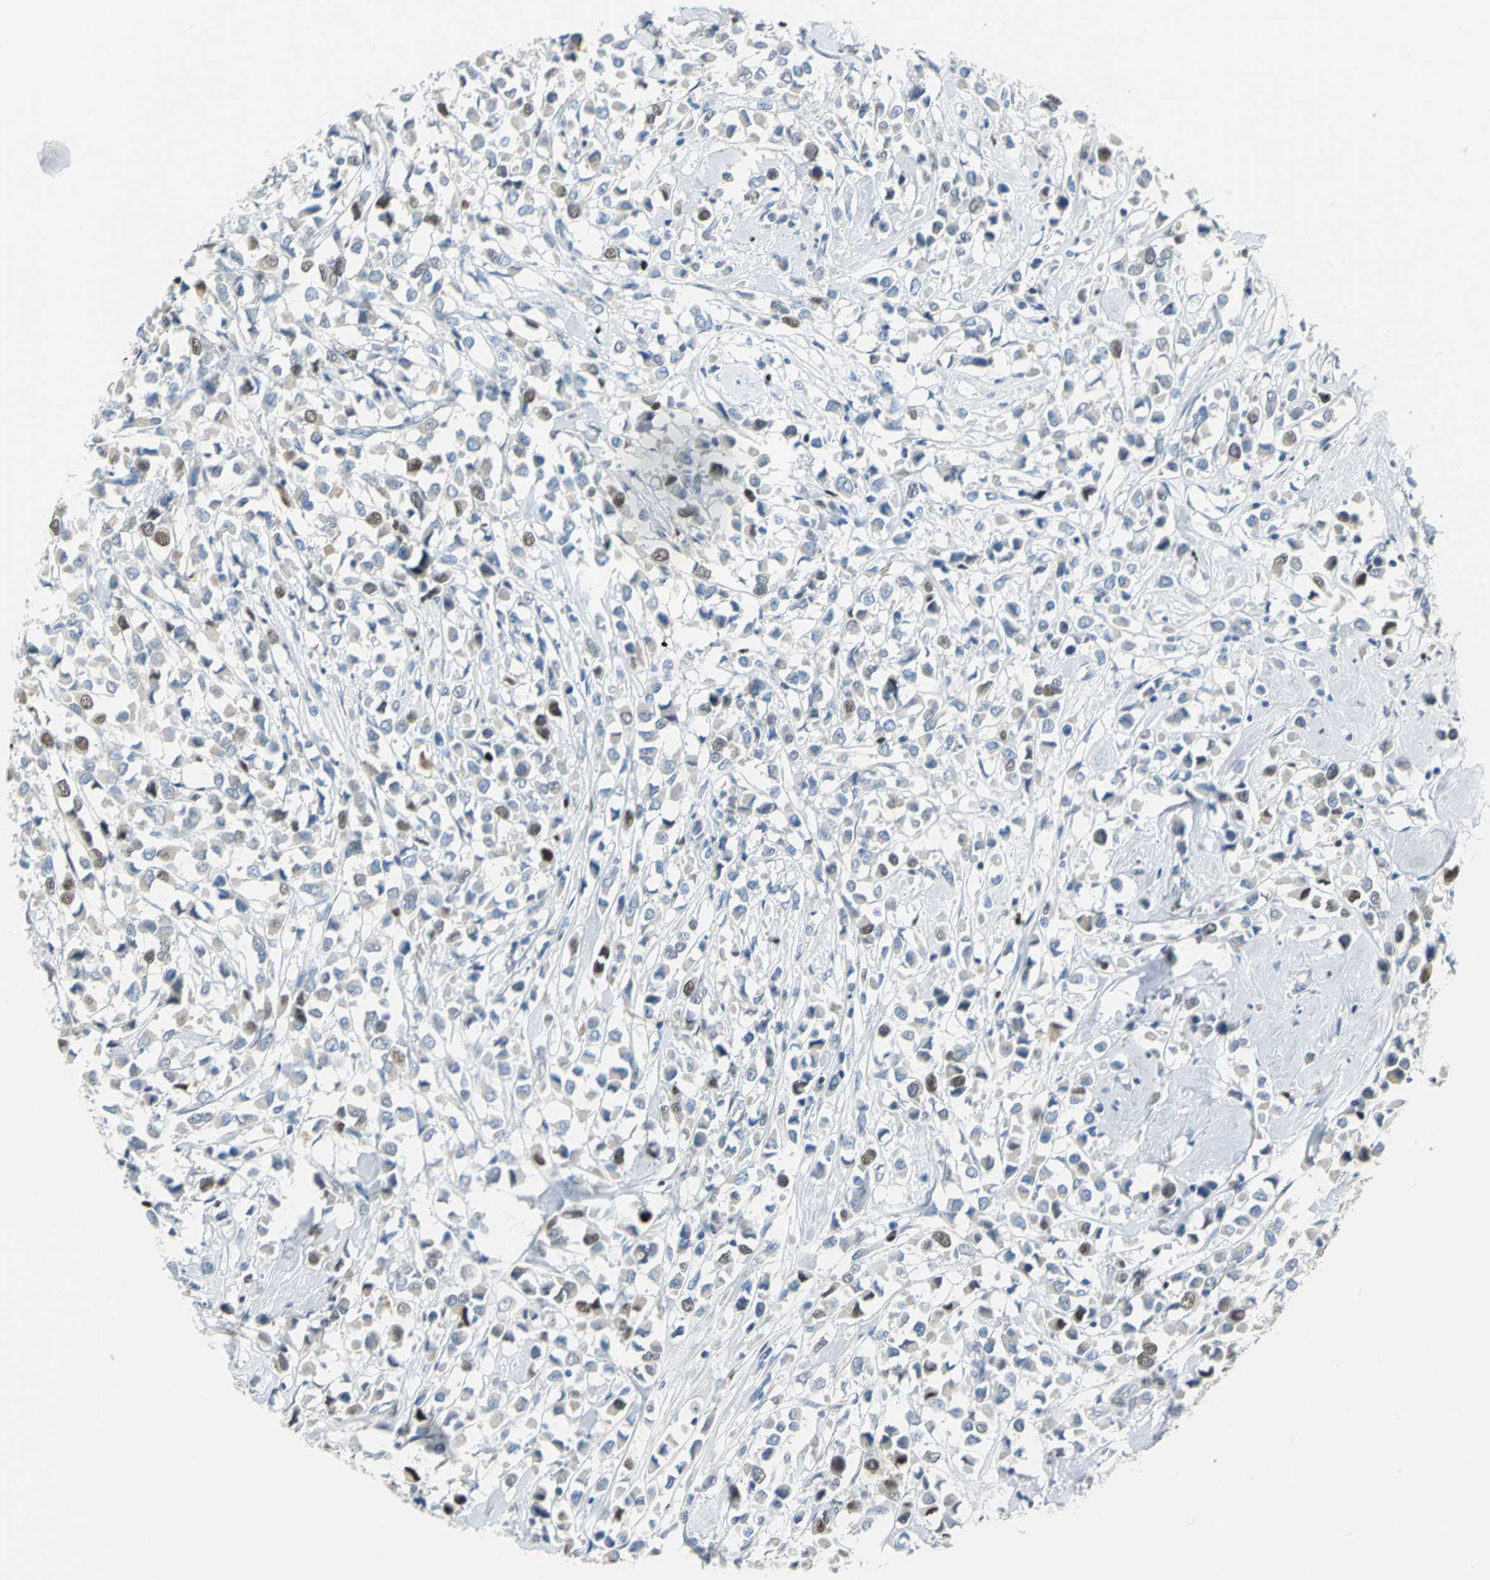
{"staining": {"intensity": "strong", "quantity": "<25%", "location": "nuclear"}, "tissue": "breast cancer", "cell_type": "Tumor cells", "image_type": "cancer", "snomed": [{"axis": "morphology", "description": "Duct carcinoma"}, {"axis": "topography", "description": "Breast"}], "caption": "Breast cancer tissue displays strong nuclear staining in about <25% of tumor cells", "gene": "MCM4", "patient": {"sex": "female", "age": 61}}